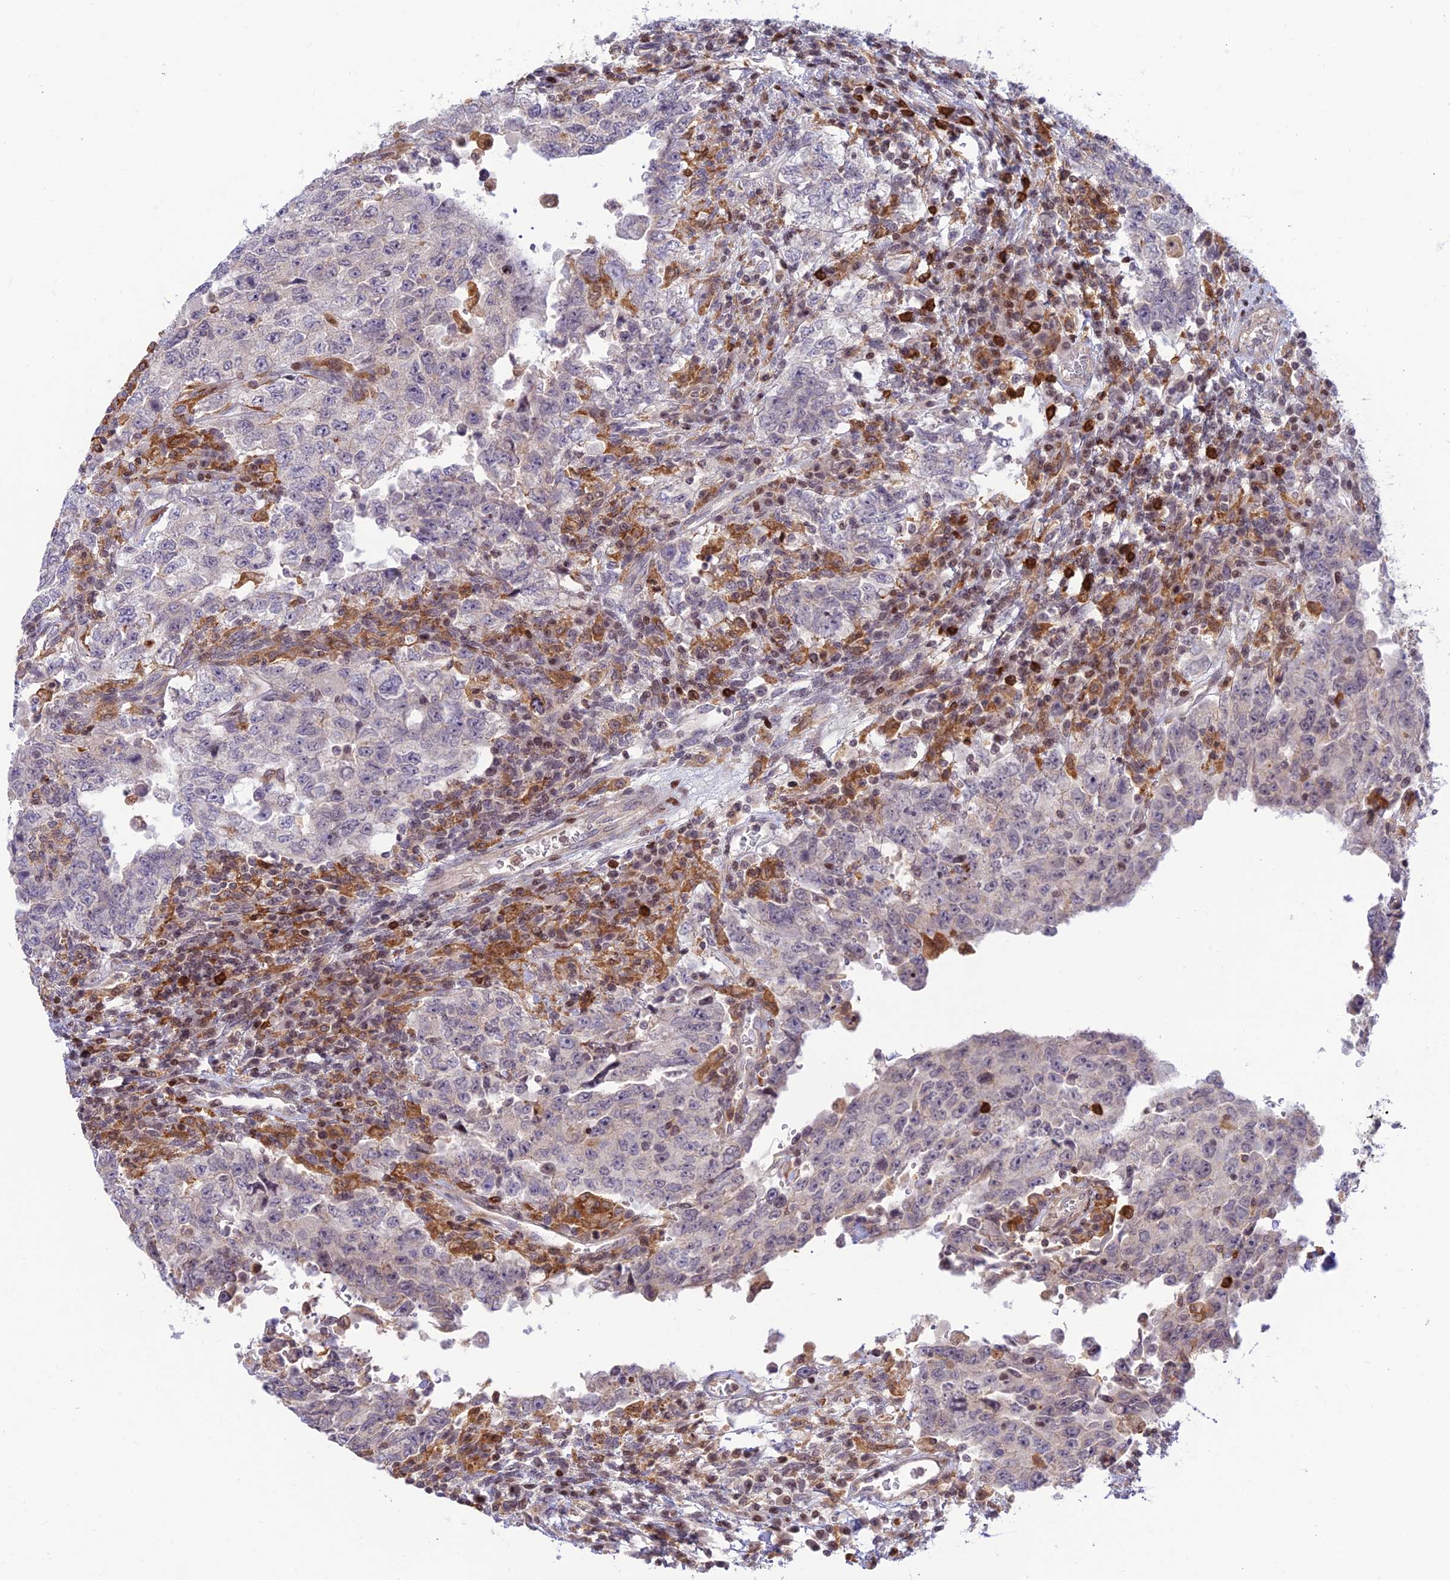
{"staining": {"intensity": "negative", "quantity": "none", "location": "none"}, "tissue": "testis cancer", "cell_type": "Tumor cells", "image_type": "cancer", "snomed": [{"axis": "morphology", "description": "Carcinoma, Embryonal, NOS"}, {"axis": "topography", "description": "Testis"}], "caption": "Tumor cells show no significant protein expression in testis cancer (embryonal carcinoma).", "gene": "FAM186B", "patient": {"sex": "male", "age": 26}}